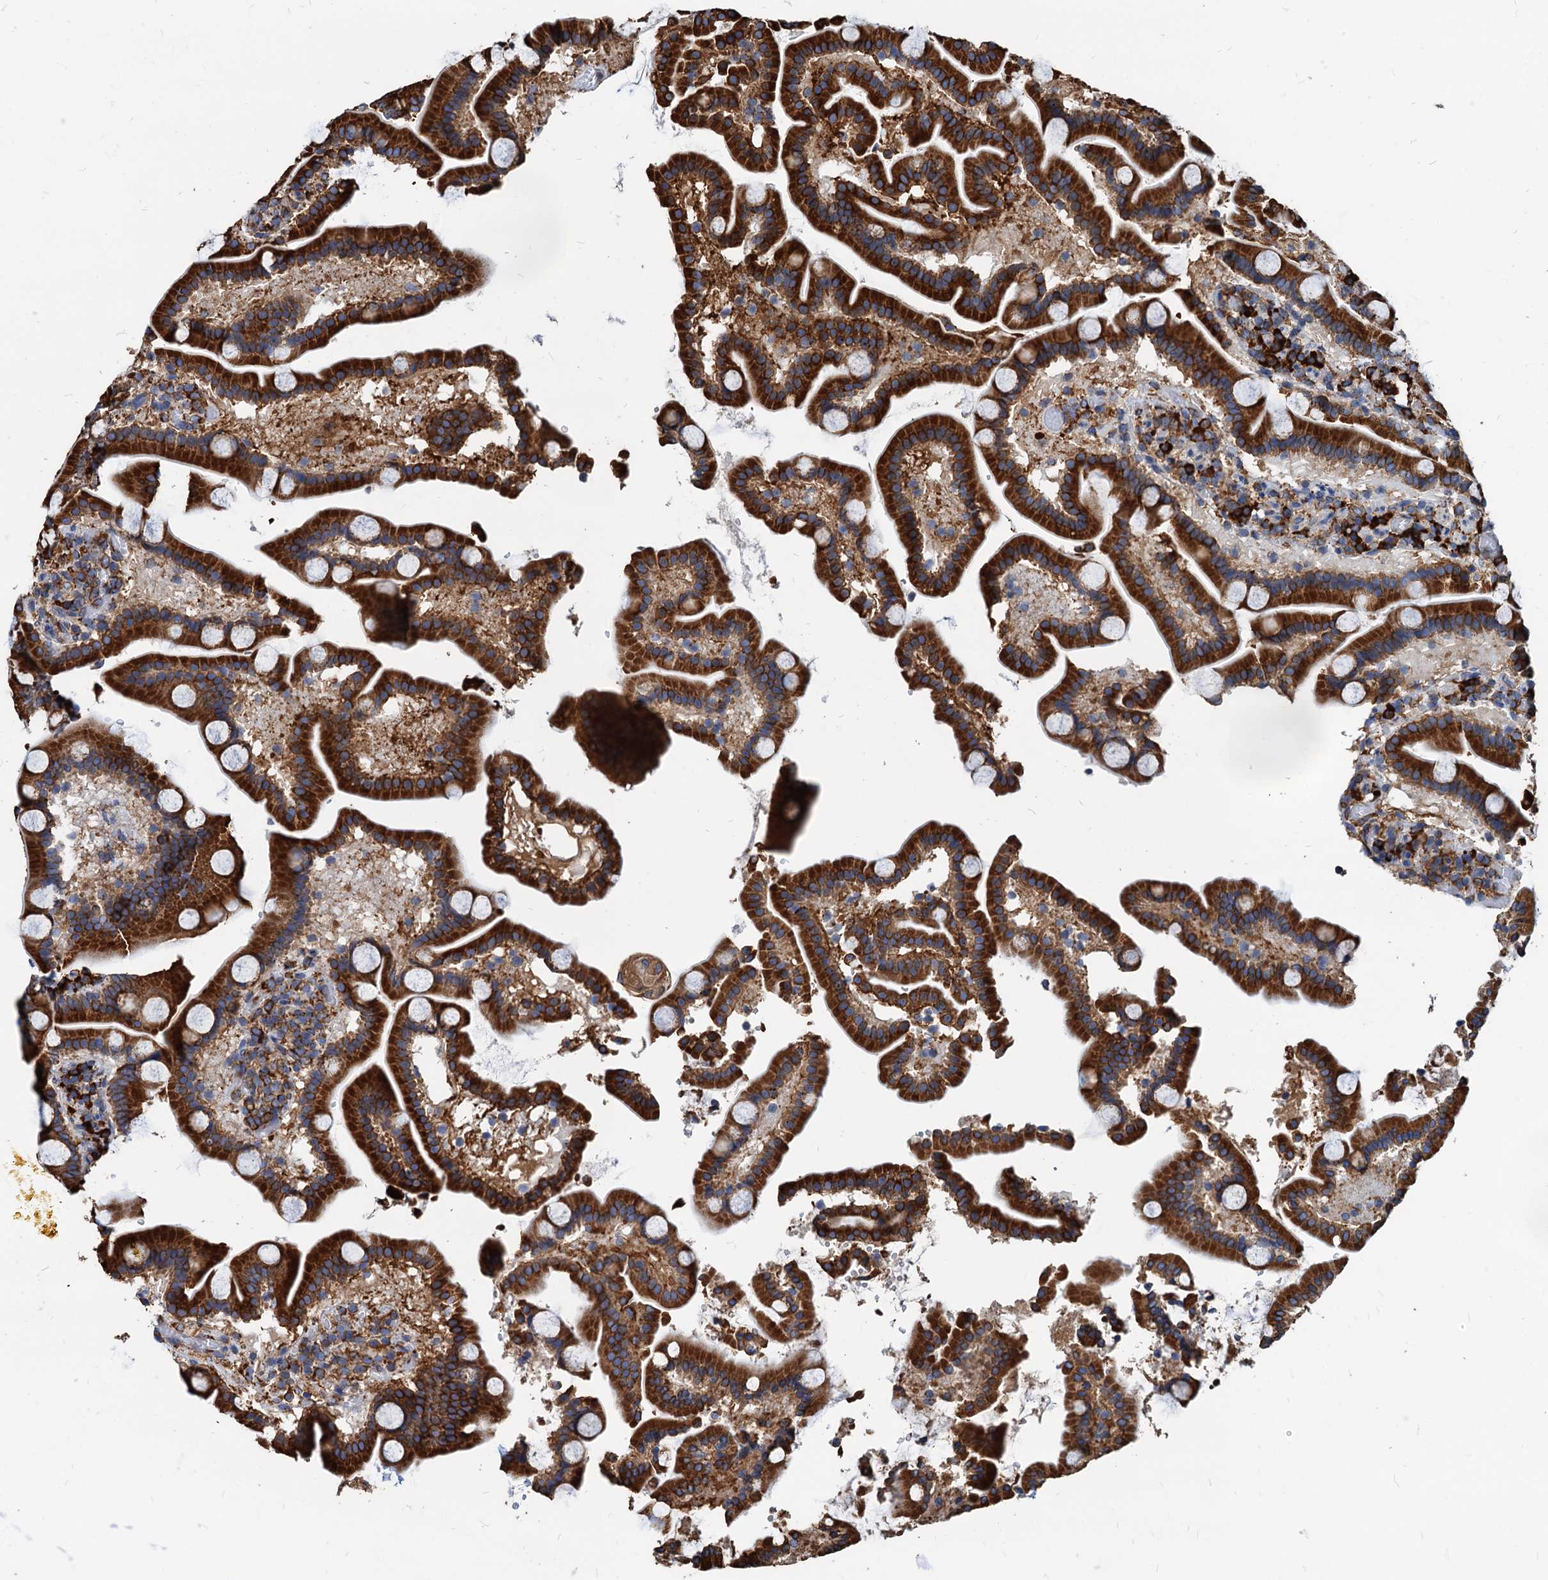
{"staining": {"intensity": "strong", "quantity": ">75%", "location": "cytoplasmic/membranous"}, "tissue": "duodenum", "cell_type": "Glandular cells", "image_type": "normal", "snomed": [{"axis": "morphology", "description": "Normal tissue, NOS"}, {"axis": "topography", "description": "Duodenum"}], "caption": "DAB (3,3'-diaminobenzidine) immunohistochemical staining of unremarkable human duodenum reveals strong cytoplasmic/membranous protein expression in about >75% of glandular cells. (IHC, brightfield microscopy, high magnification).", "gene": "HSPA5", "patient": {"sex": "male", "age": 55}}